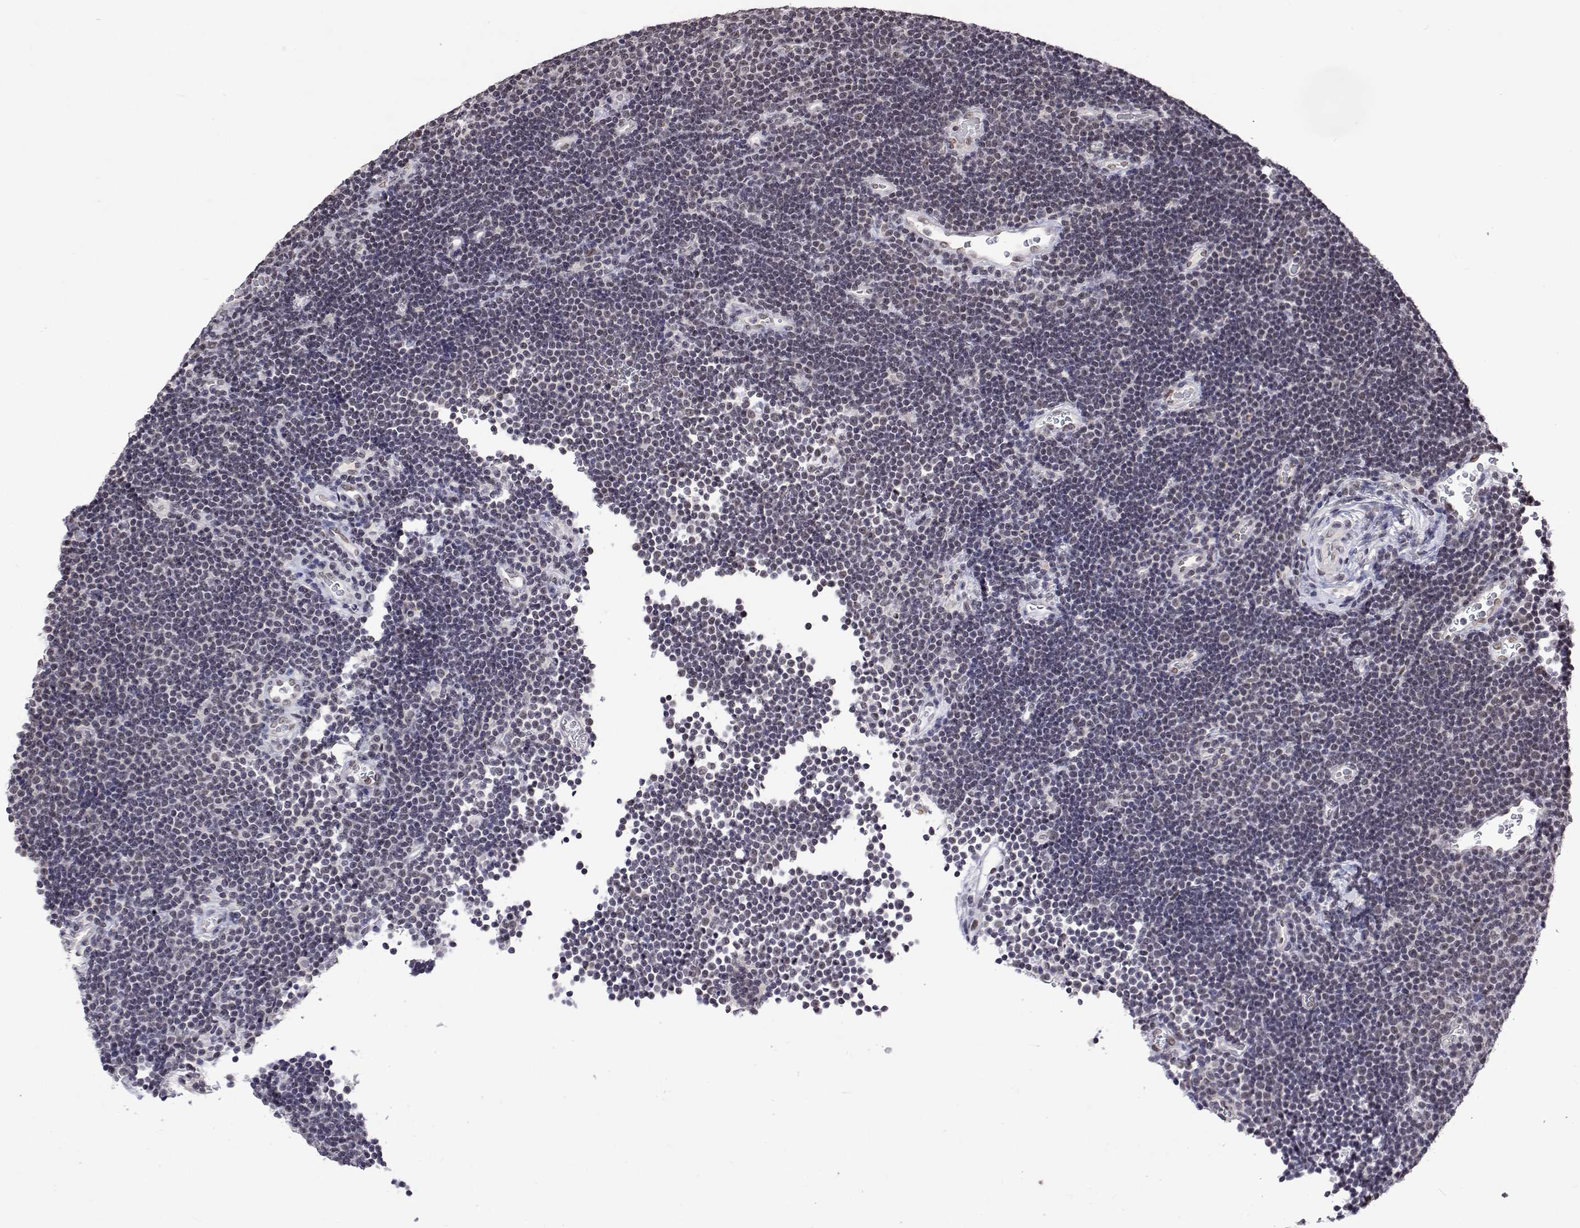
{"staining": {"intensity": "negative", "quantity": "none", "location": "none"}, "tissue": "lymphoma", "cell_type": "Tumor cells", "image_type": "cancer", "snomed": [{"axis": "morphology", "description": "Malignant lymphoma, non-Hodgkin's type, Low grade"}, {"axis": "topography", "description": "Brain"}], "caption": "A high-resolution image shows immunohistochemistry staining of malignant lymphoma, non-Hodgkin's type (low-grade), which displays no significant staining in tumor cells. The staining is performed using DAB brown chromogen with nuclei counter-stained in using hematoxylin.", "gene": "HNRNPA0", "patient": {"sex": "female", "age": 66}}